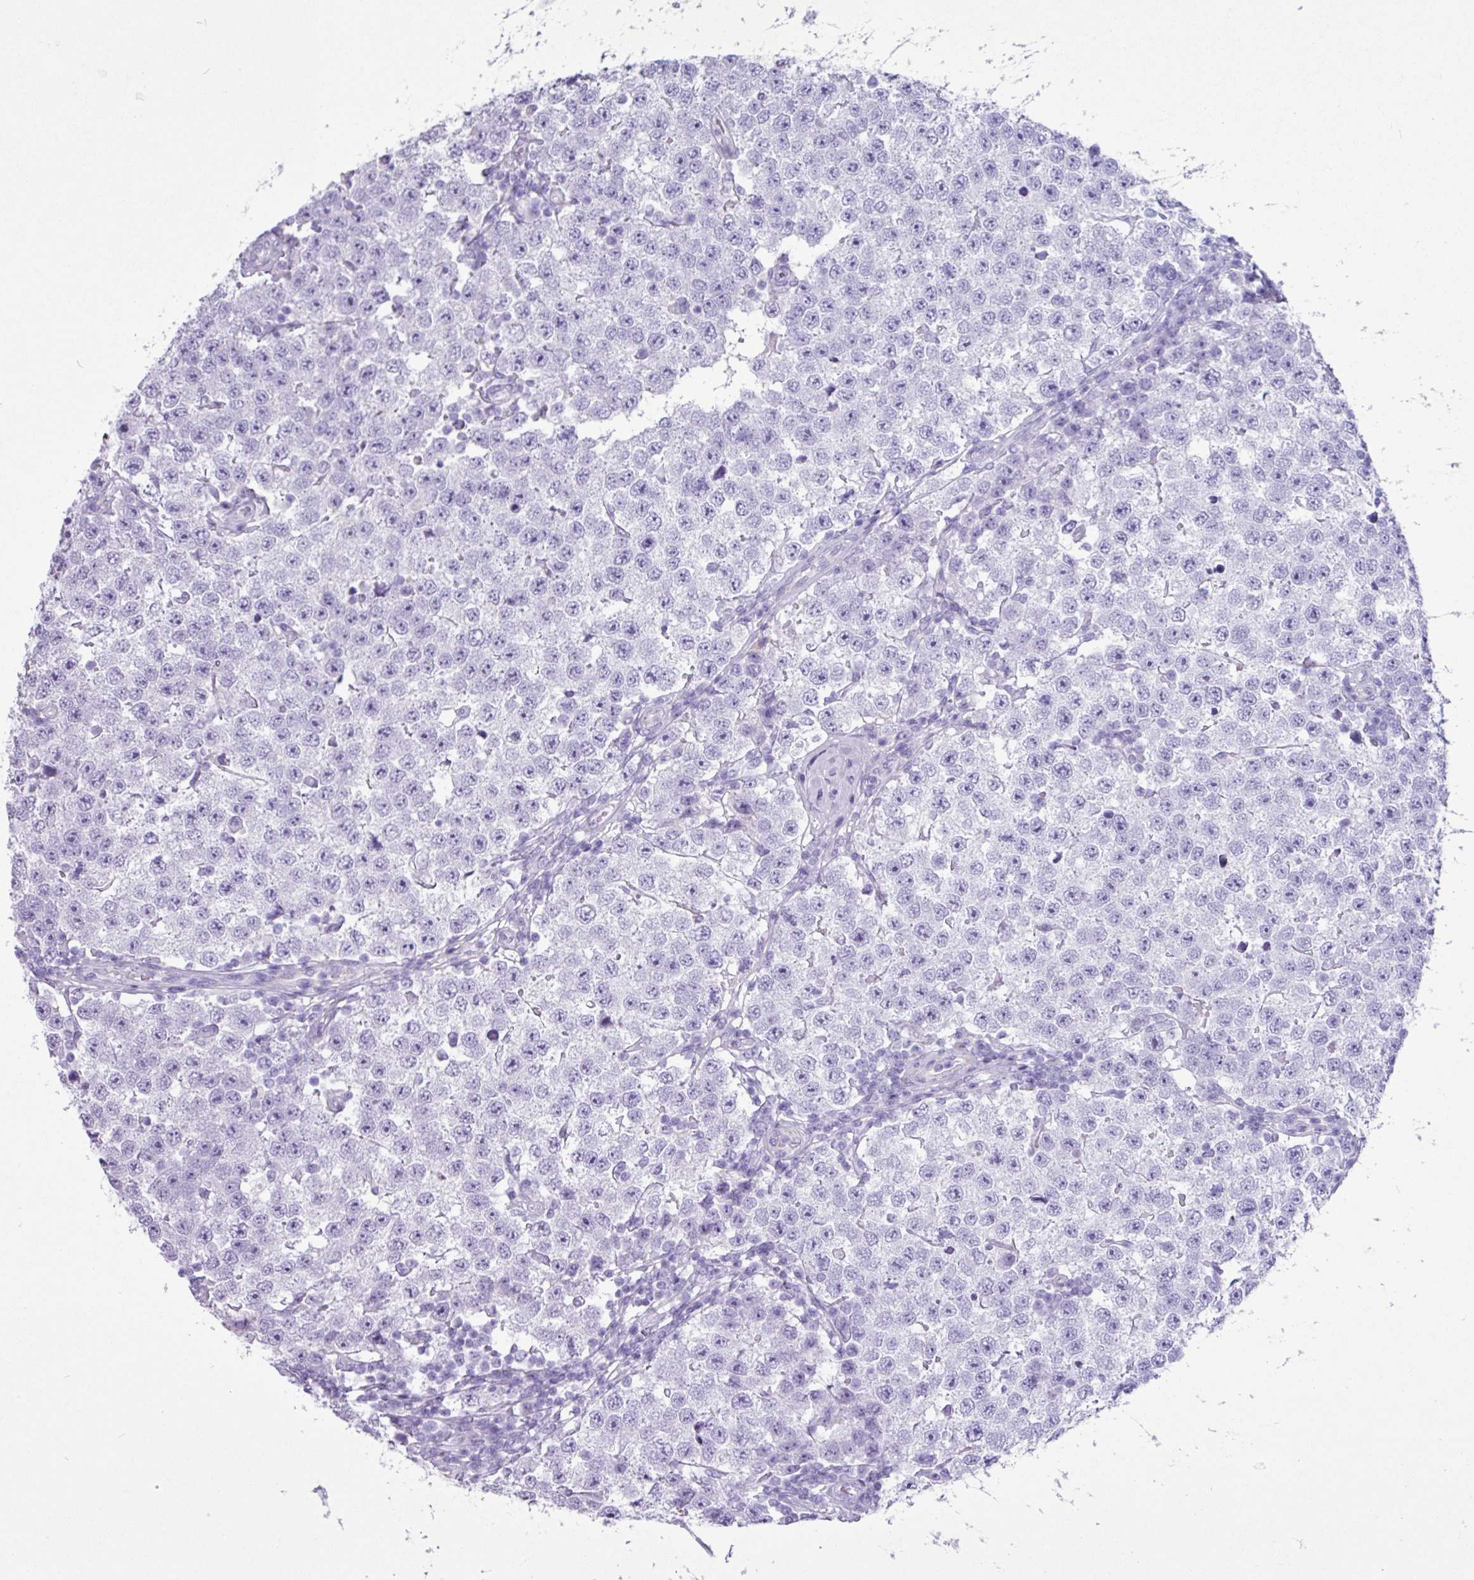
{"staining": {"intensity": "negative", "quantity": "none", "location": "none"}, "tissue": "testis cancer", "cell_type": "Tumor cells", "image_type": "cancer", "snomed": [{"axis": "morphology", "description": "Seminoma, NOS"}, {"axis": "topography", "description": "Testis"}], "caption": "IHC image of neoplastic tissue: testis seminoma stained with DAB (3,3'-diaminobenzidine) demonstrates no significant protein staining in tumor cells.", "gene": "CKMT2", "patient": {"sex": "male", "age": 34}}